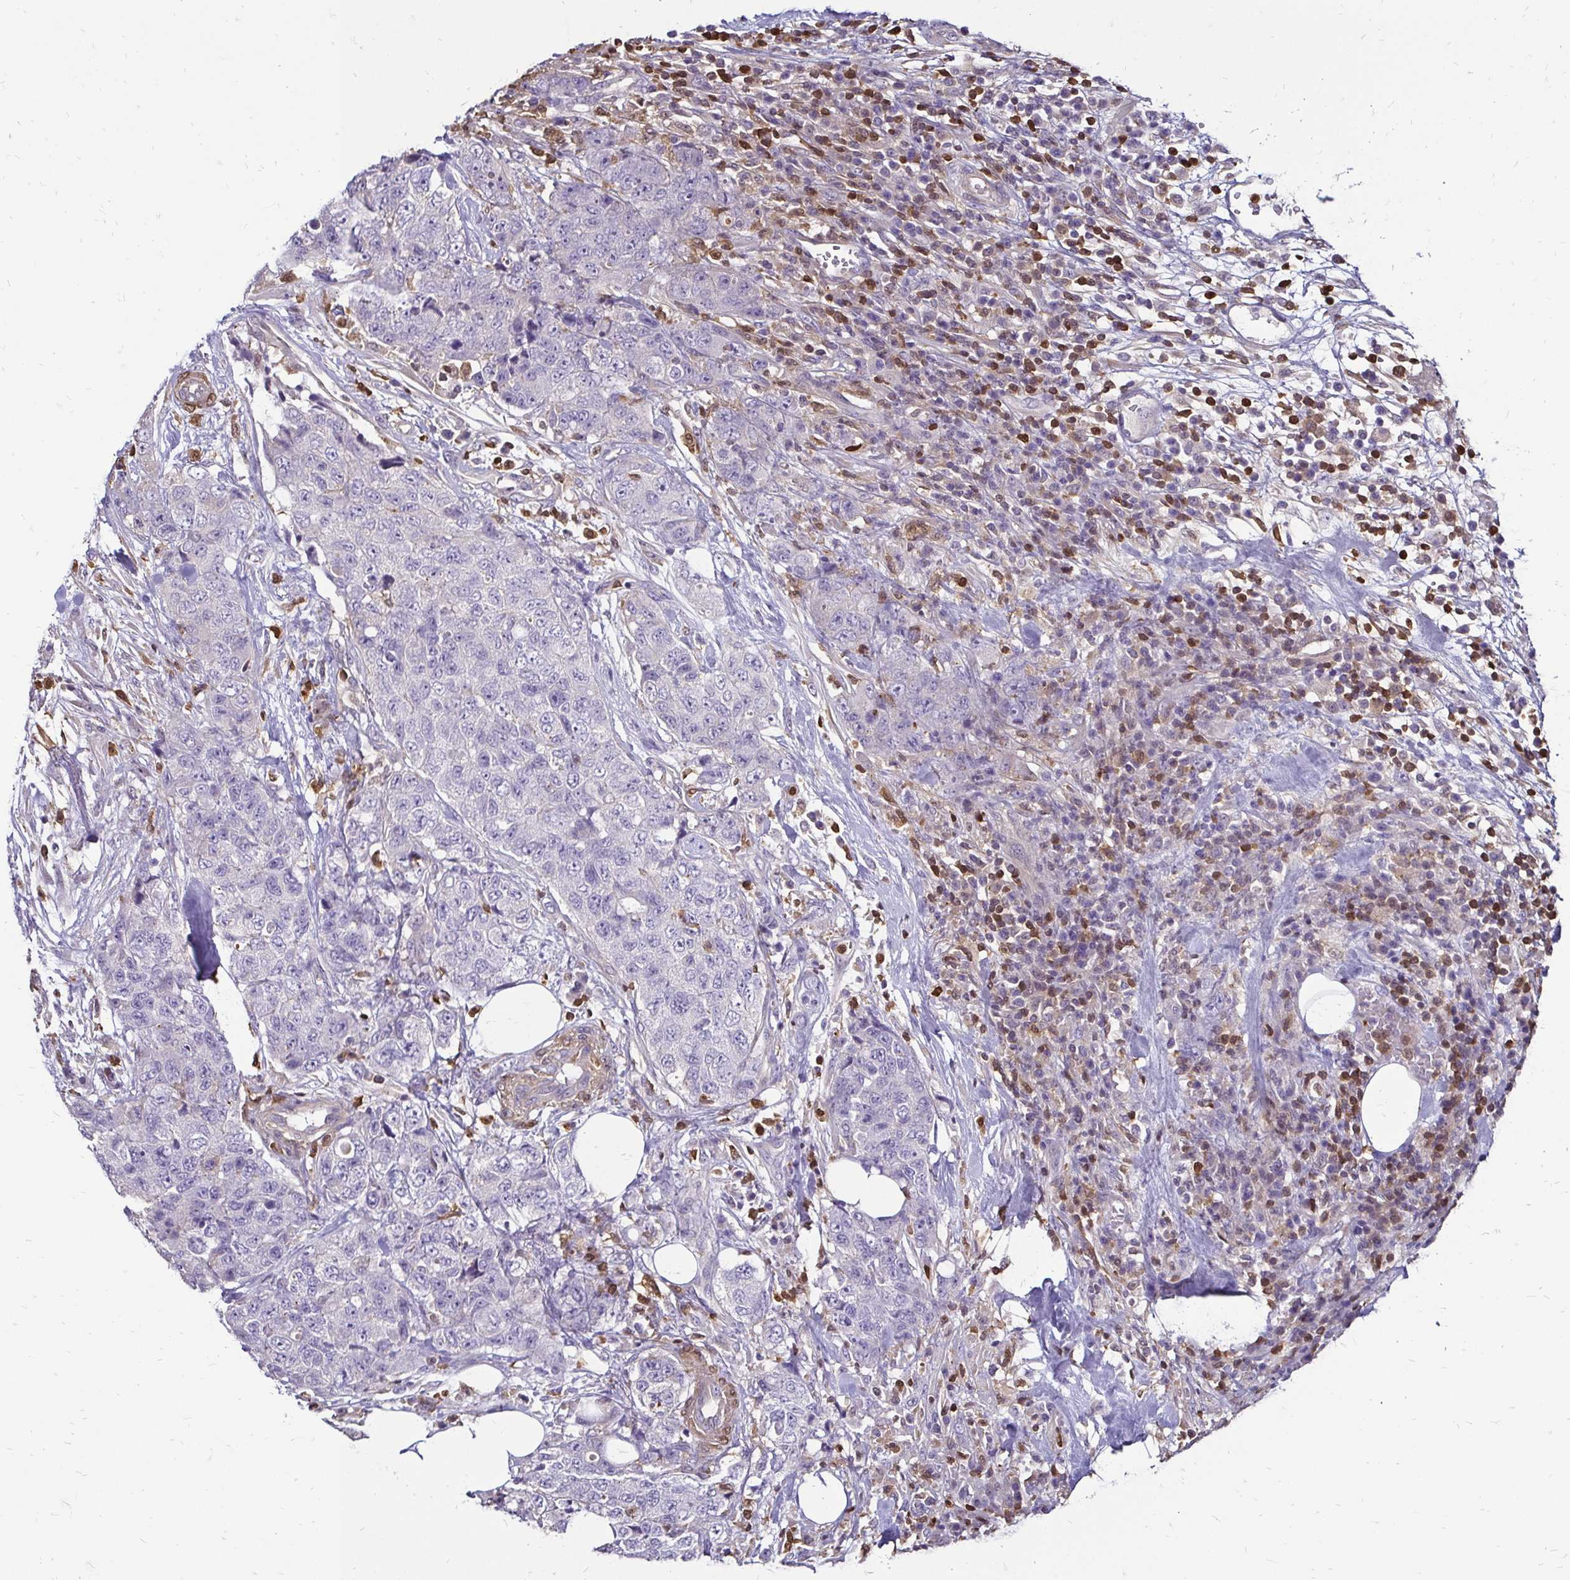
{"staining": {"intensity": "negative", "quantity": "none", "location": "none"}, "tissue": "urothelial cancer", "cell_type": "Tumor cells", "image_type": "cancer", "snomed": [{"axis": "morphology", "description": "Urothelial carcinoma, High grade"}, {"axis": "topography", "description": "Urinary bladder"}], "caption": "IHC of human high-grade urothelial carcinoma shows no positivity in tumor cells.", "gene": "ZFP1", "patient": {"sex": "female", "age": 78}}